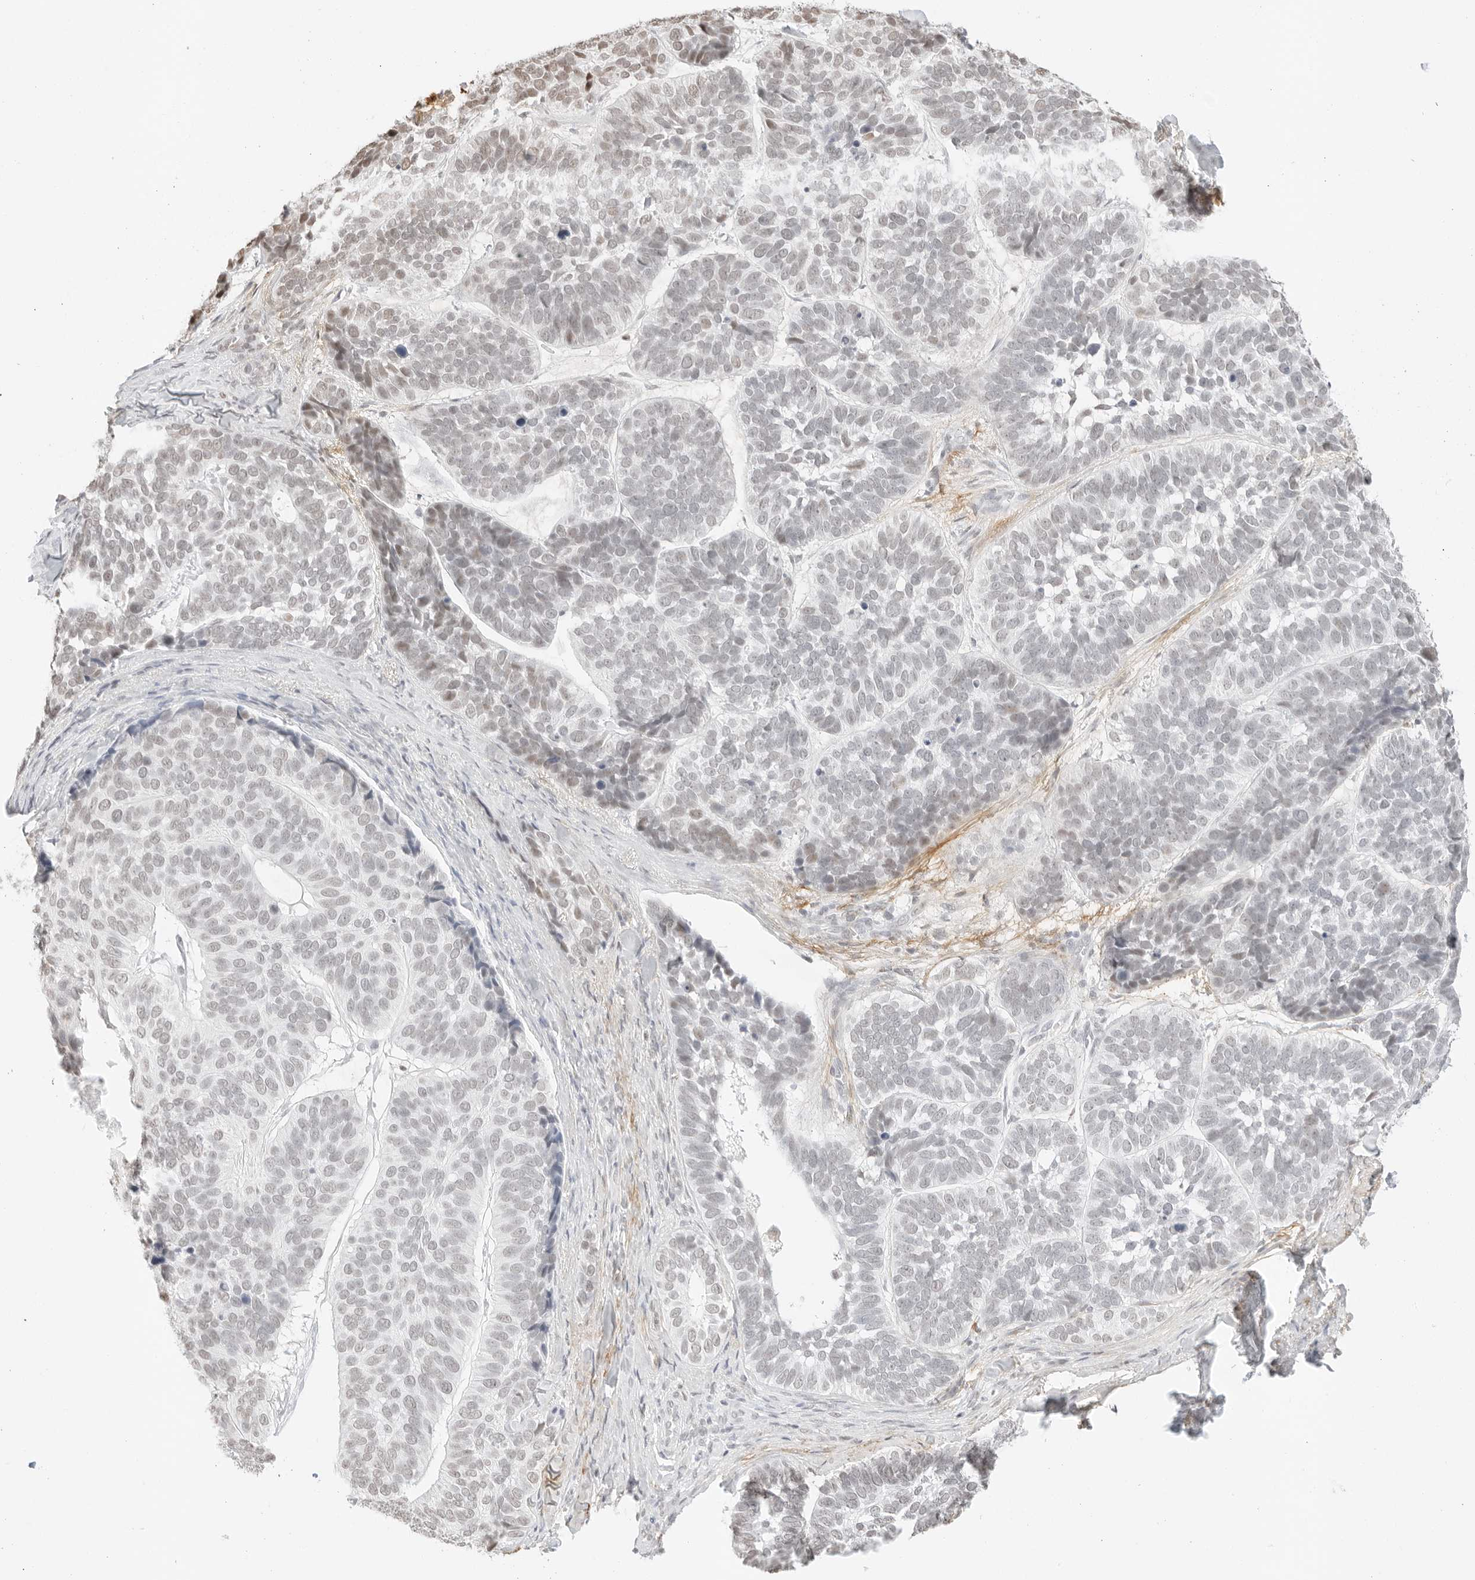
{"staining": {"intensity": "weak", "quantity": "<25%", "location": "nuclear"}, "tissue": "skin cancer", "cell_type": "Tumor cells", "image_type": "cancer", "snomed": [{"axis": "morphology", "description": "Basal cell carcinoma"}, {"axis": "topography", "description": "Skin"}], "caption": "Tumor cells are negative for brown protein staining in skin basal cell carcinoma. (DAB immunohistochemistry (IHC), high magnification).", "gene": "FBLN5", "patient": {"sex": "male", "age": 62}}